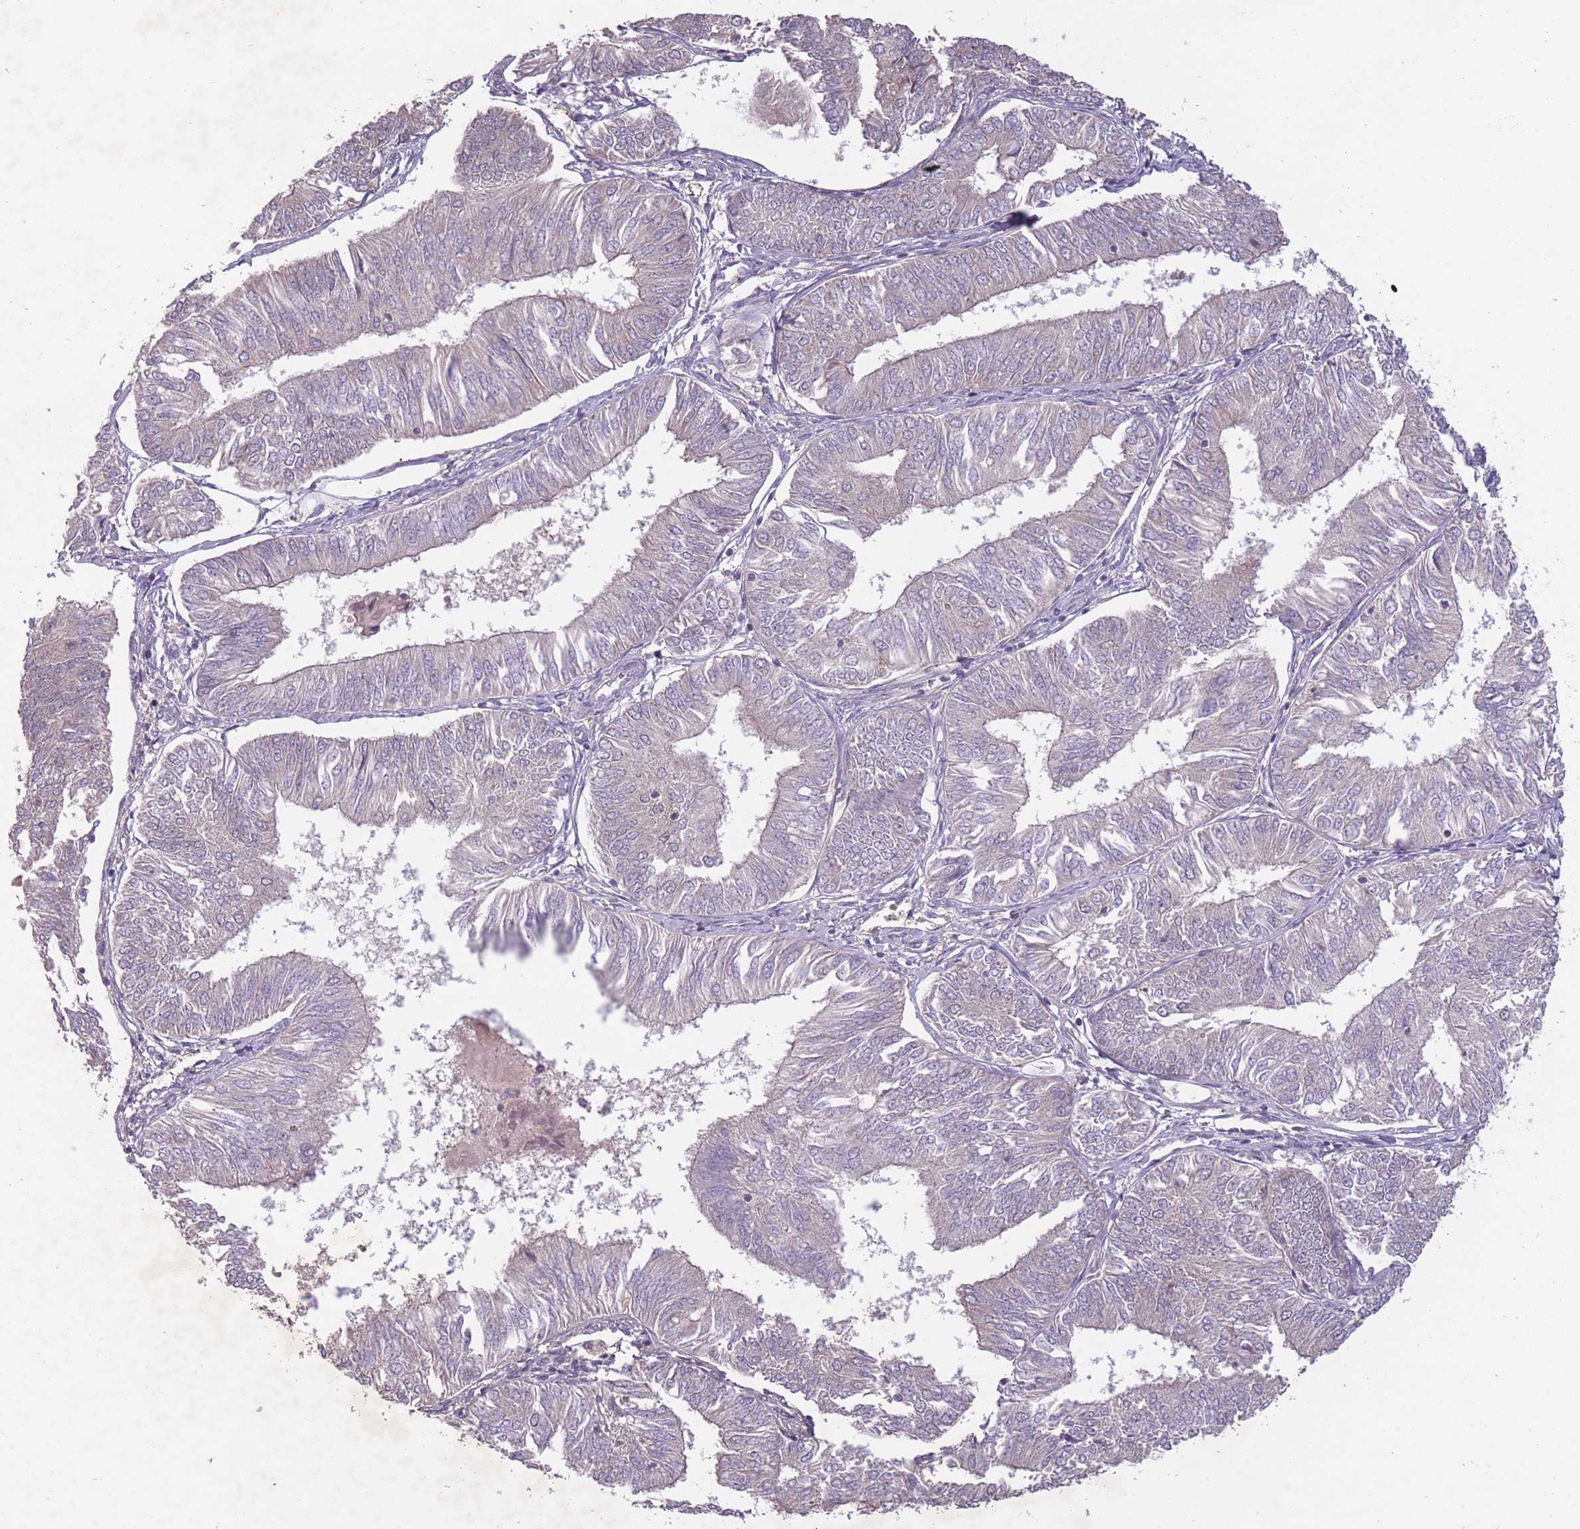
{"staining": {"intensity": "negative", "quantity": "none", "location": "none"}, "tissue": "endometrial cancer", "cell_type": "Tumor cells", "image_type": "cancer", "snomed": [{"axis": "morphology", "description": "Adenocarcinoma, NOS"}, {"axis": "topography", "description": "Endometrium"}], "caption": "IHC of endometrial adenocarcinoma shows no staining in tumor cells.", "gene": "OR2V2", "patient": {"sex": "female", "age": 58}}